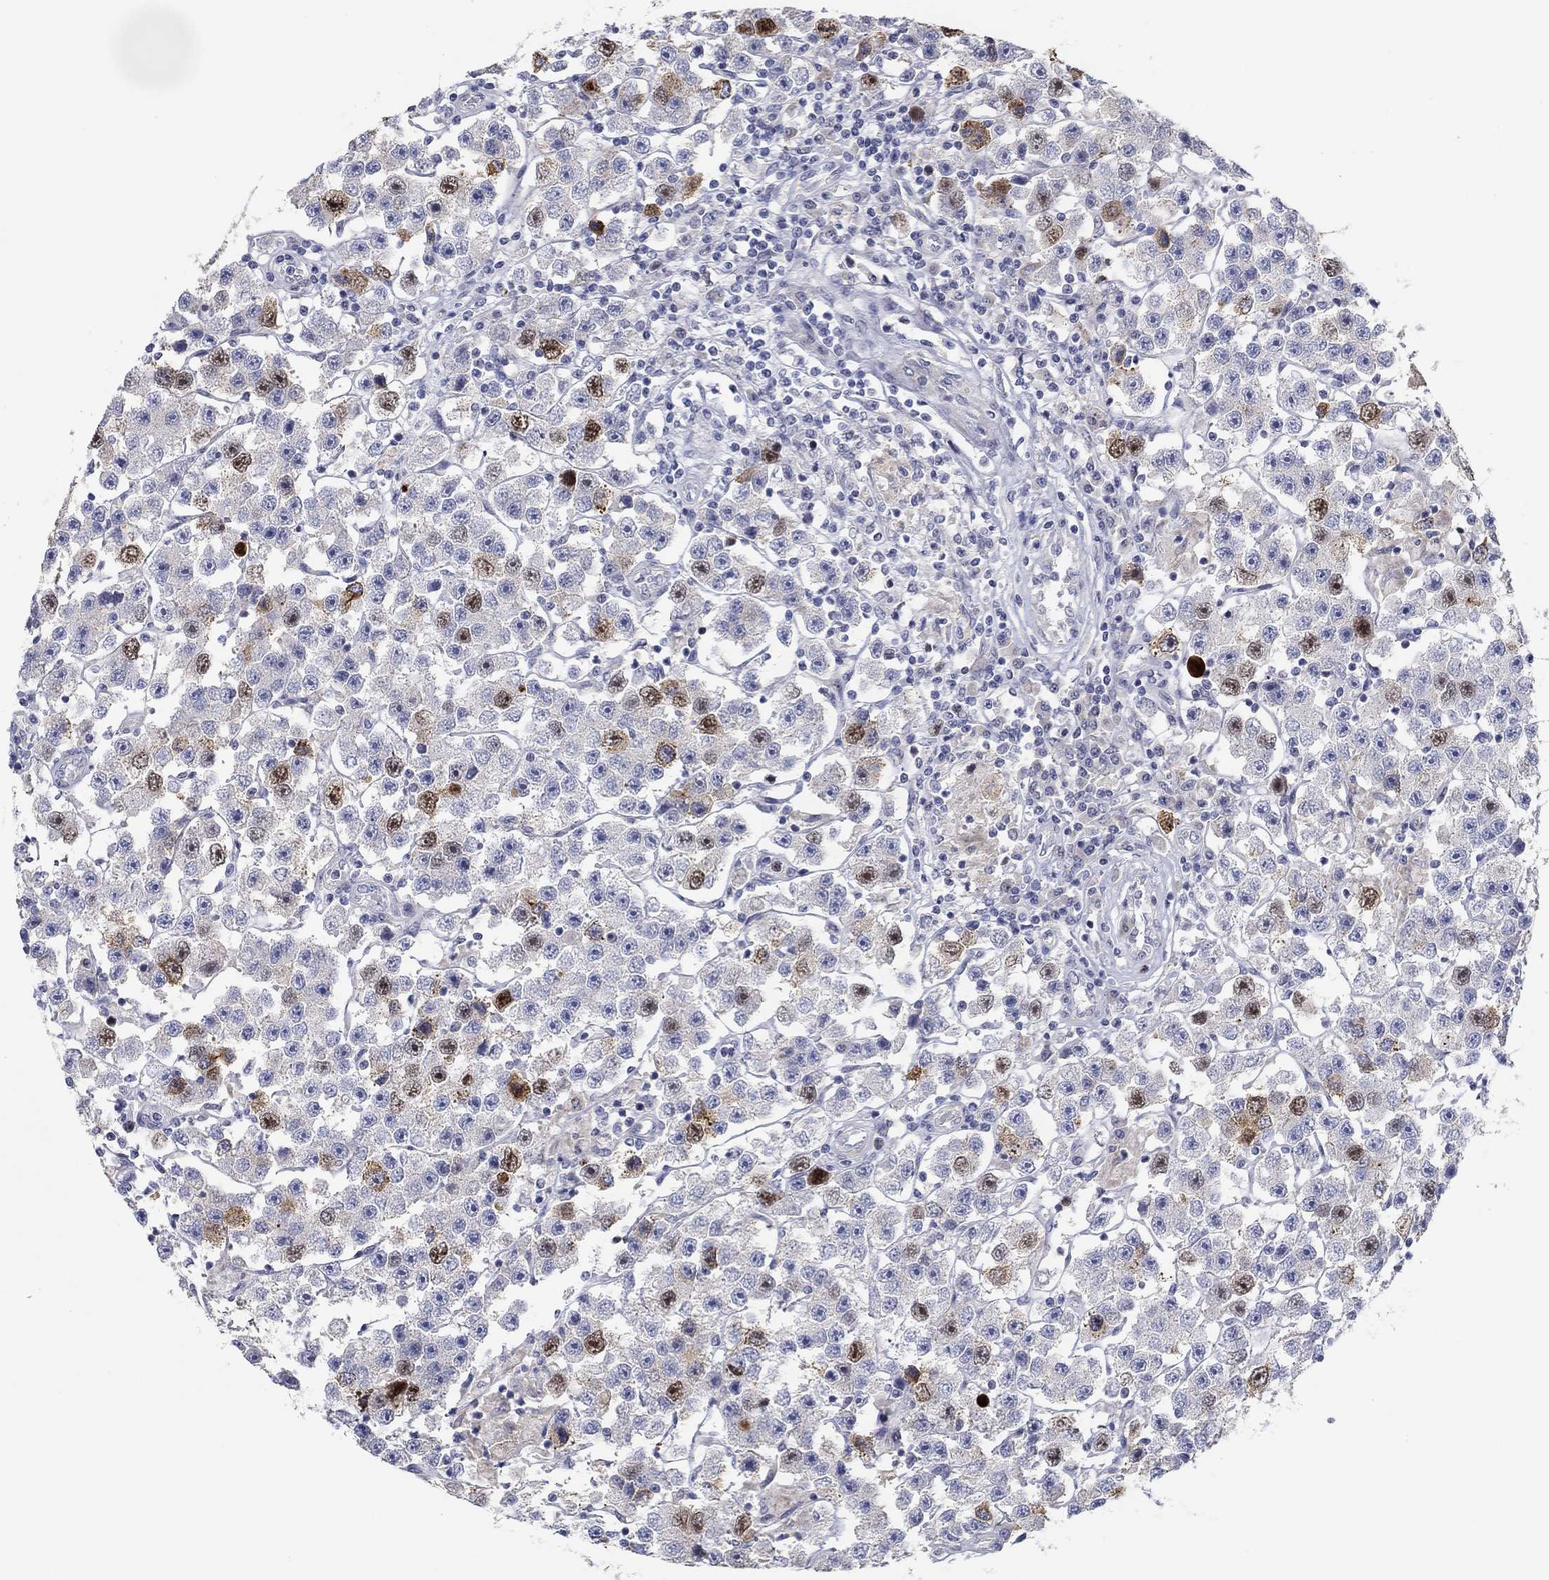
{"staining": {"intensity": "strong", "quantity": "<25%", "location": "nuclear"}, "tissue": "testis cancer", "cell_type": "Tumor cells", "image_type": "cancer", "snomed": [{"axis": "morphology", "description": "Seminoma, NOS"}, {"axis": "topography", "description": "Testis"}], "caption": "The immunohistochemical stain highlights strong nuclear expression in tumor cells of testis cancer tissue. (Stains: DAB in brown, nuclei in blue, Microscopy: brightfield microscopy at high magnification).", "gene": "PRC1", "patient": {"sex": "male", "age": 45}}